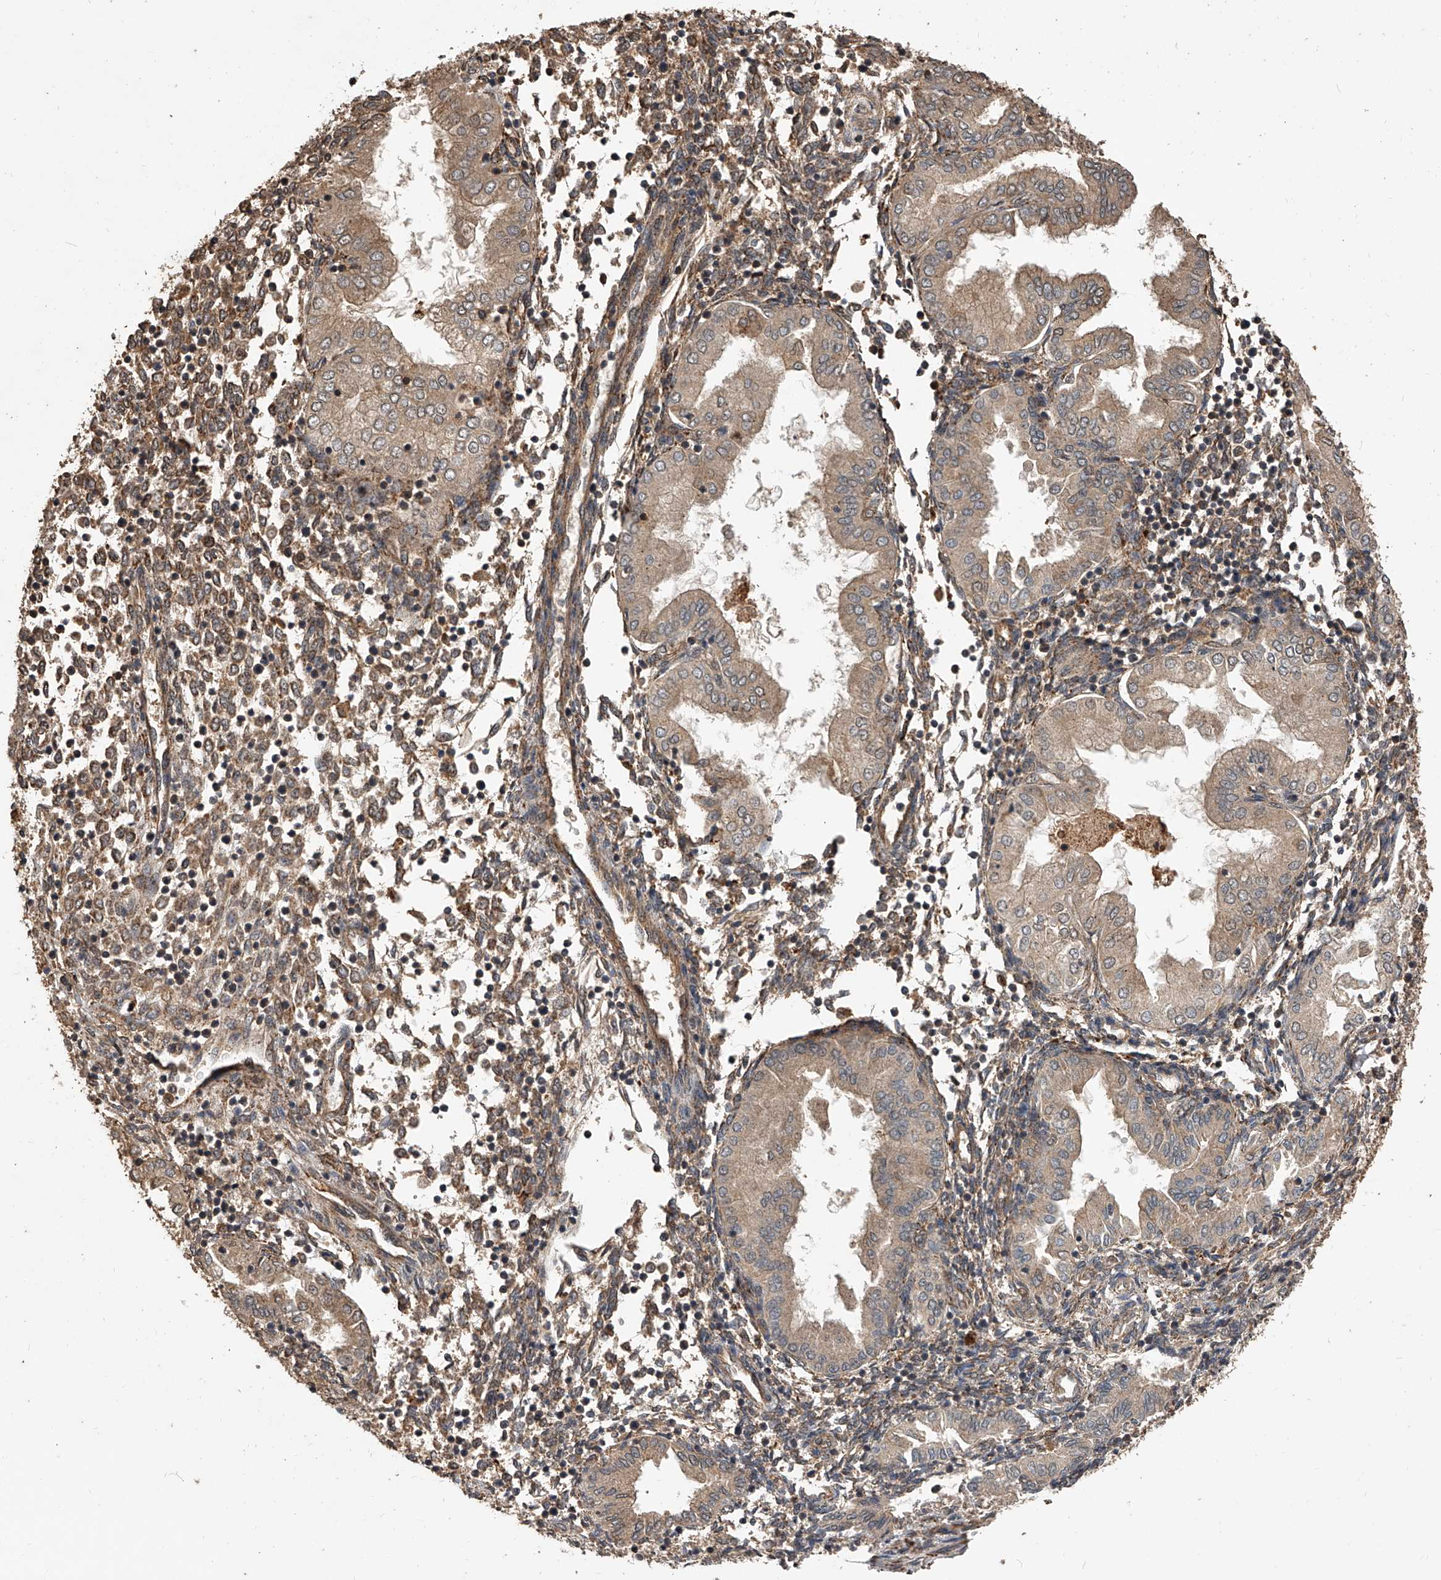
{"staining": {"intensity": "moderate", "quantity": "25%-75%", "location": "cytoplasmic/membranous"}, "tissue": "endometrium", "cell_type": "Cells in endometrial stroma", "image_type": "normal", "snomed": [{"axis": "morphology", "description": "Normal tissue, NOS"}, {"axis": "topography", "description": "Endometrium"}], "caption": "A high-resolution micrograph shows immunohistochemistry staining of unremarkable endometrium, which displays moderate cytoplasmic/membranous staining in approximately 25%-75% of cells in endometrial stroma. (DAB IHC with brightfield microscopy, high magnification).", "gene": "CFAP410", "patient": {"sex": "female", "age": 53}}